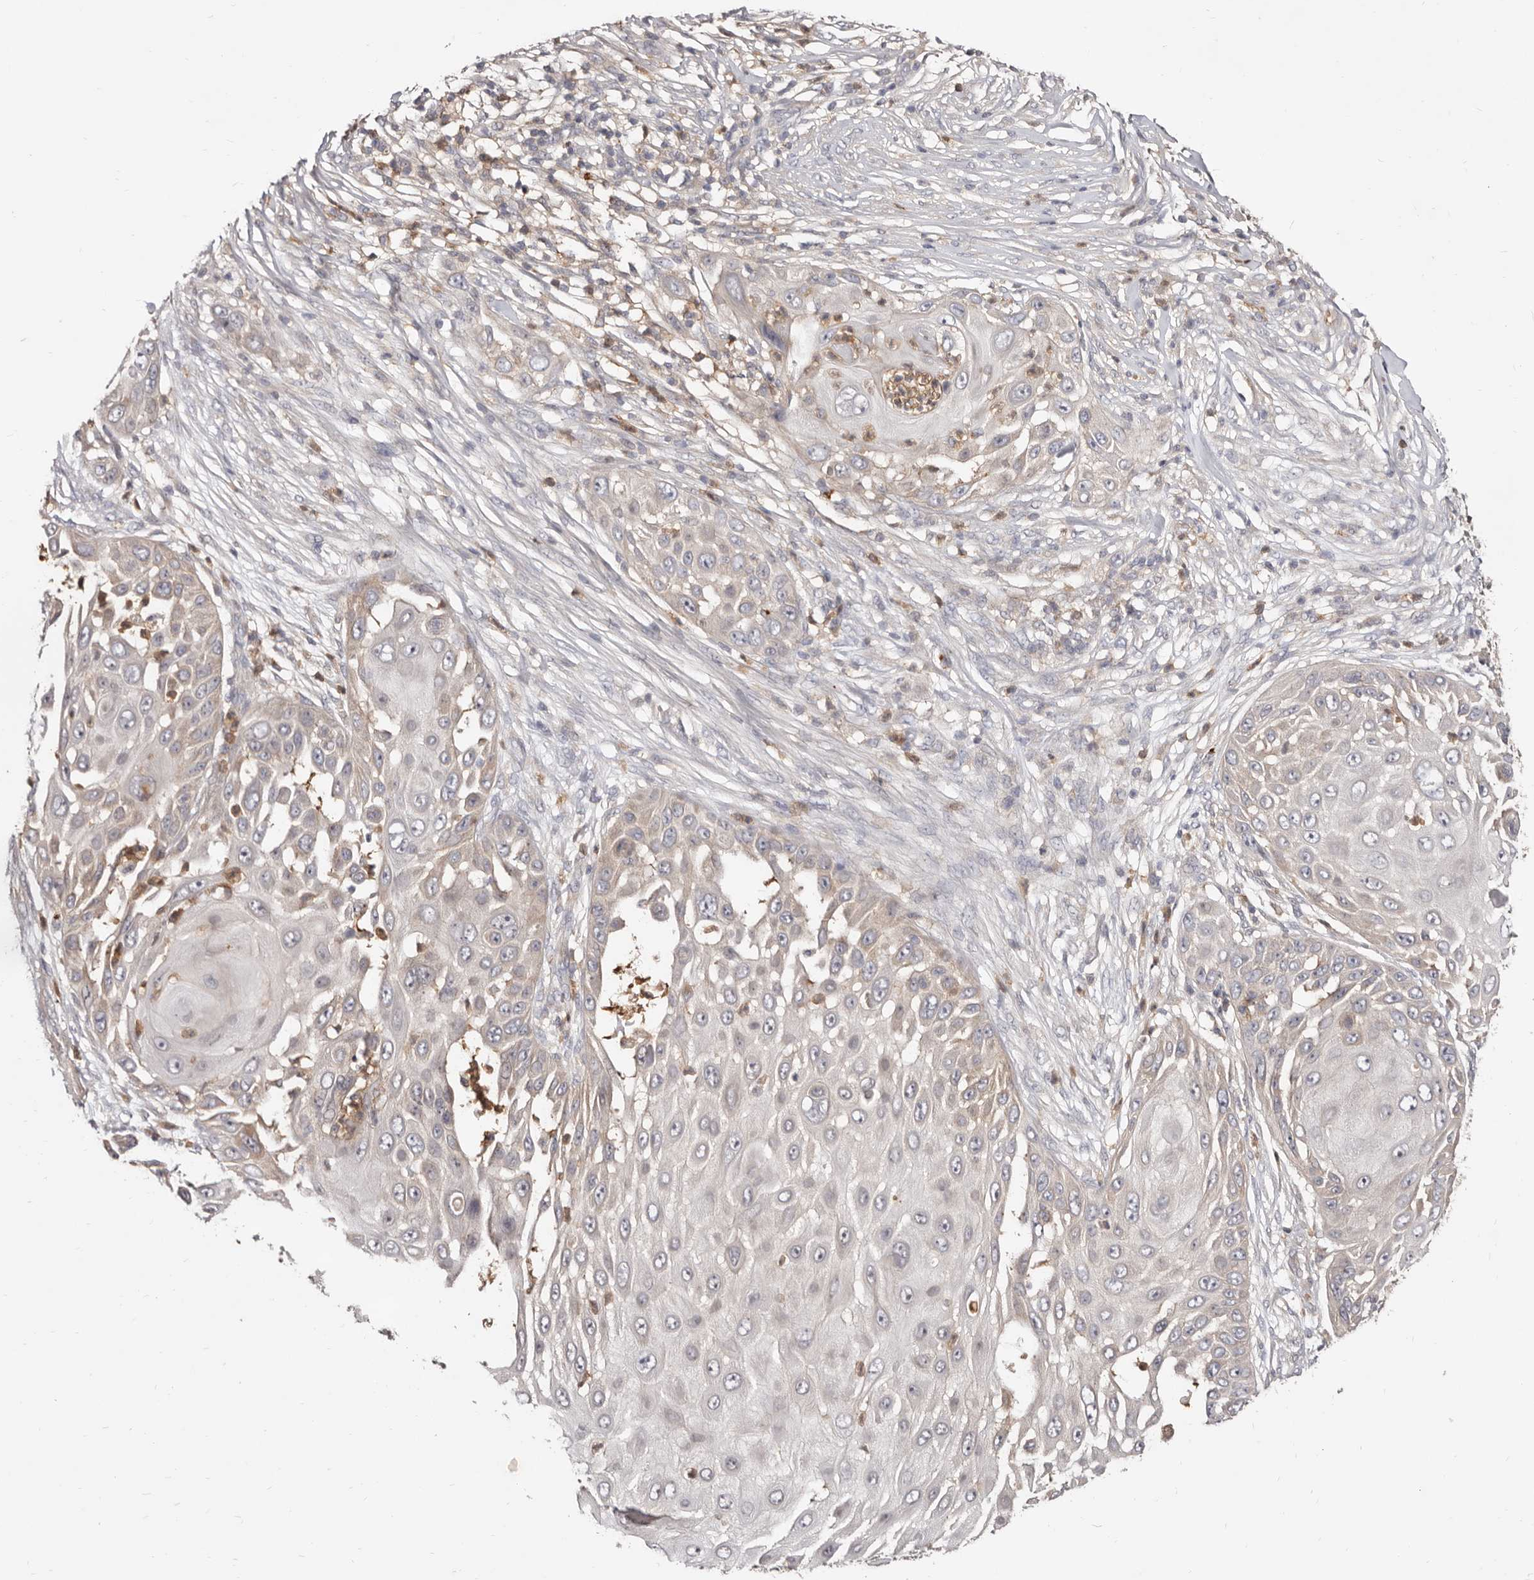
{"staining": {"intensity": "weak", "quantity": "25%-75%", "location": "cytoplasmic/membranous"}, "tissue": "skin cancer", "cell_type": "Tumor cells", "image_type": "cancer", "snomed": [{"axis": "morphology", "description": "Squamous cell carcinoma, NOS"}, {"axis": "topography", "description": "Skin"}], "caption": "Immunohistochemical staining of skin cancer demonstrates low levels of weak cytoplasmic/membranous expression in approximately 25%-75% of tumor cells. The staining was performed using DAB to visualize the protein expression in brown, while the nuclei were stained in blue with hematoxylin (Magnification: 20x).", "gene": "TC2N", "patient": {"sex": "female", "age": 44}}